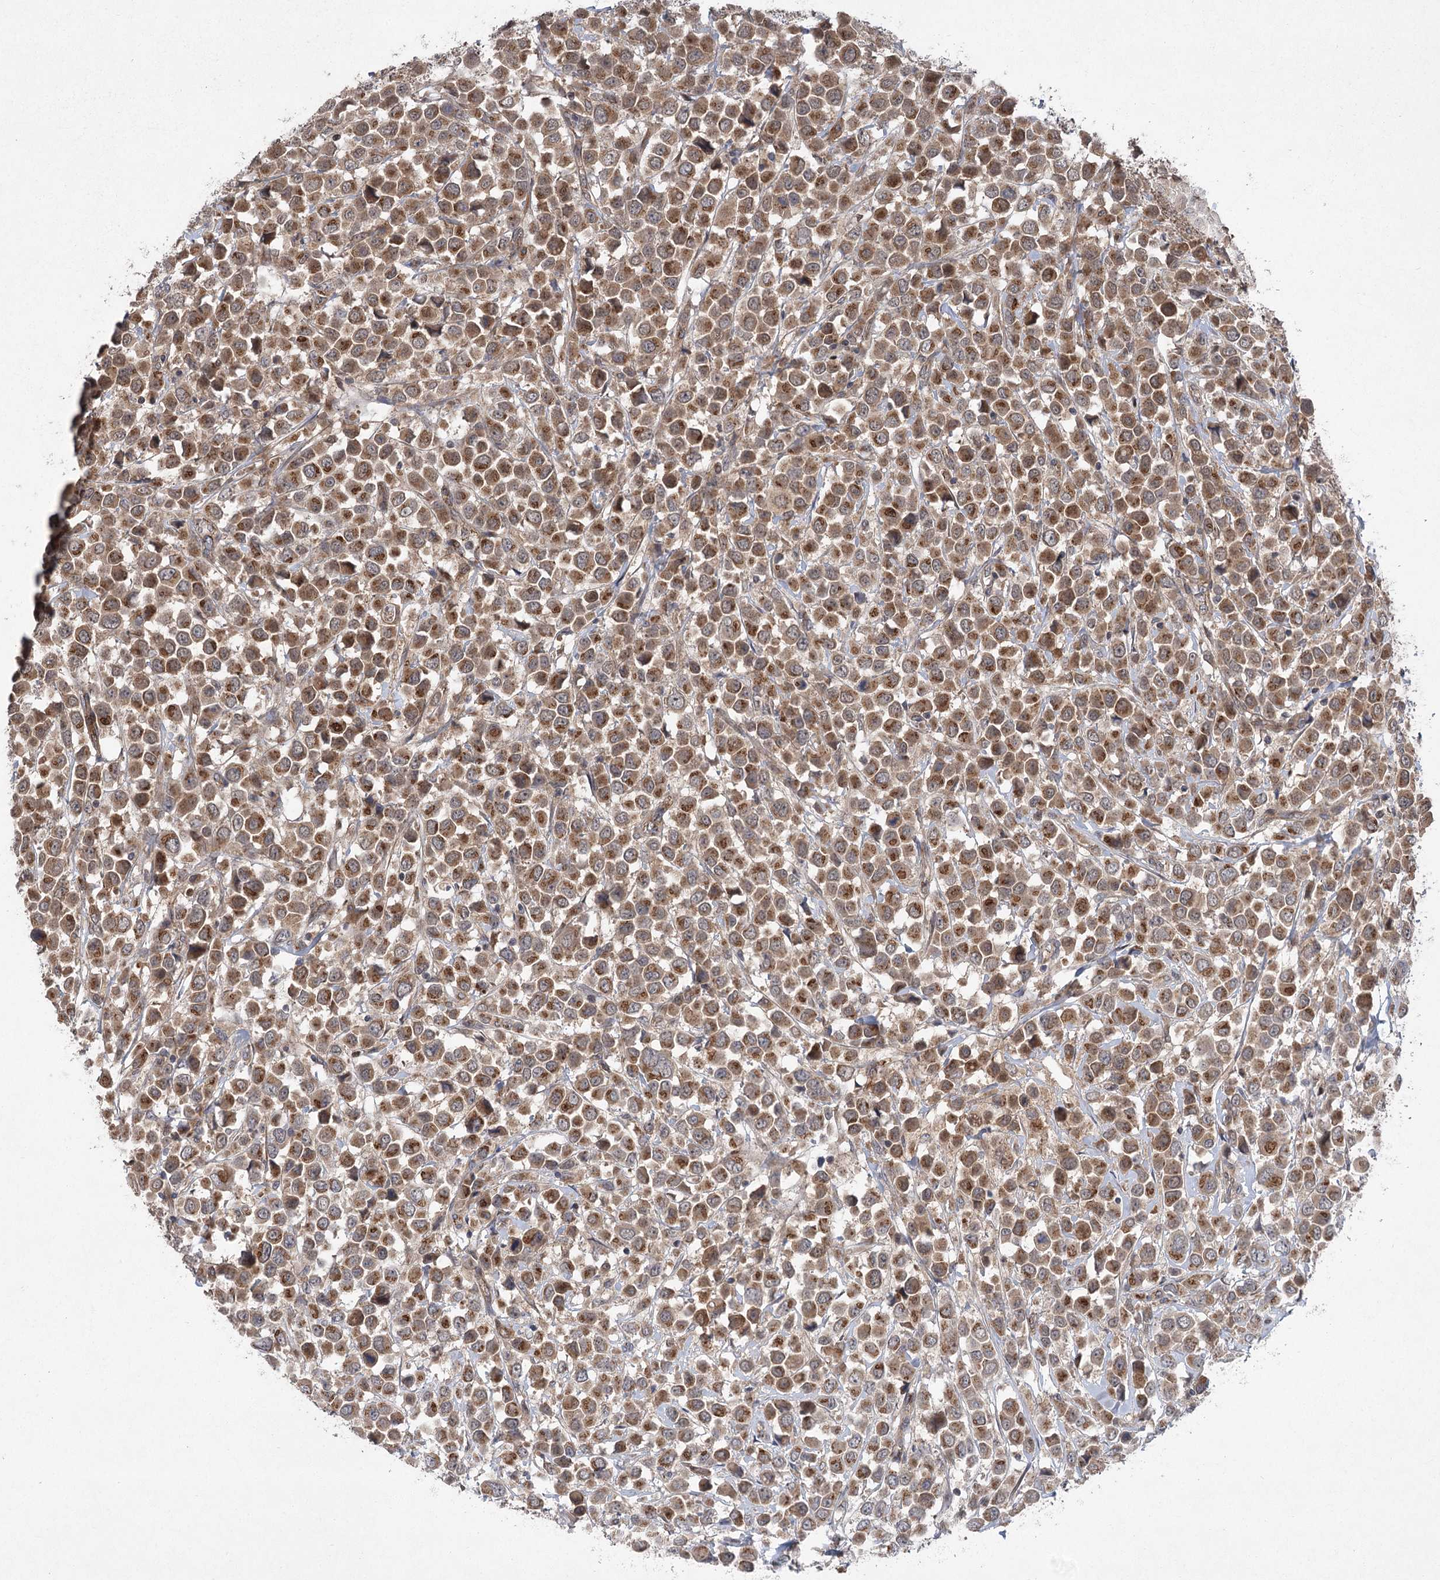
{"staining": {"intensity": "moderate", "quantity": ">75%", "location": "cytoplasmic/membranous"}, "tissue": "breast cancer", "cell_type": "Tumor cells", "image_type": "cancer", "snomed": [{"axis": "morphology", "description": "Duct carcinoma"}, {"axis": "topography", "description": "Breast"}], "caption": "Breast cancer stained for a protein shows moderate cytoplasmic/membranous positivity in tumor cells. (brown staining indicates protein expression, while blue staining denotes nuclei).", "gene": "METTL24", "patient": {"sex": "female", "age": 61}}